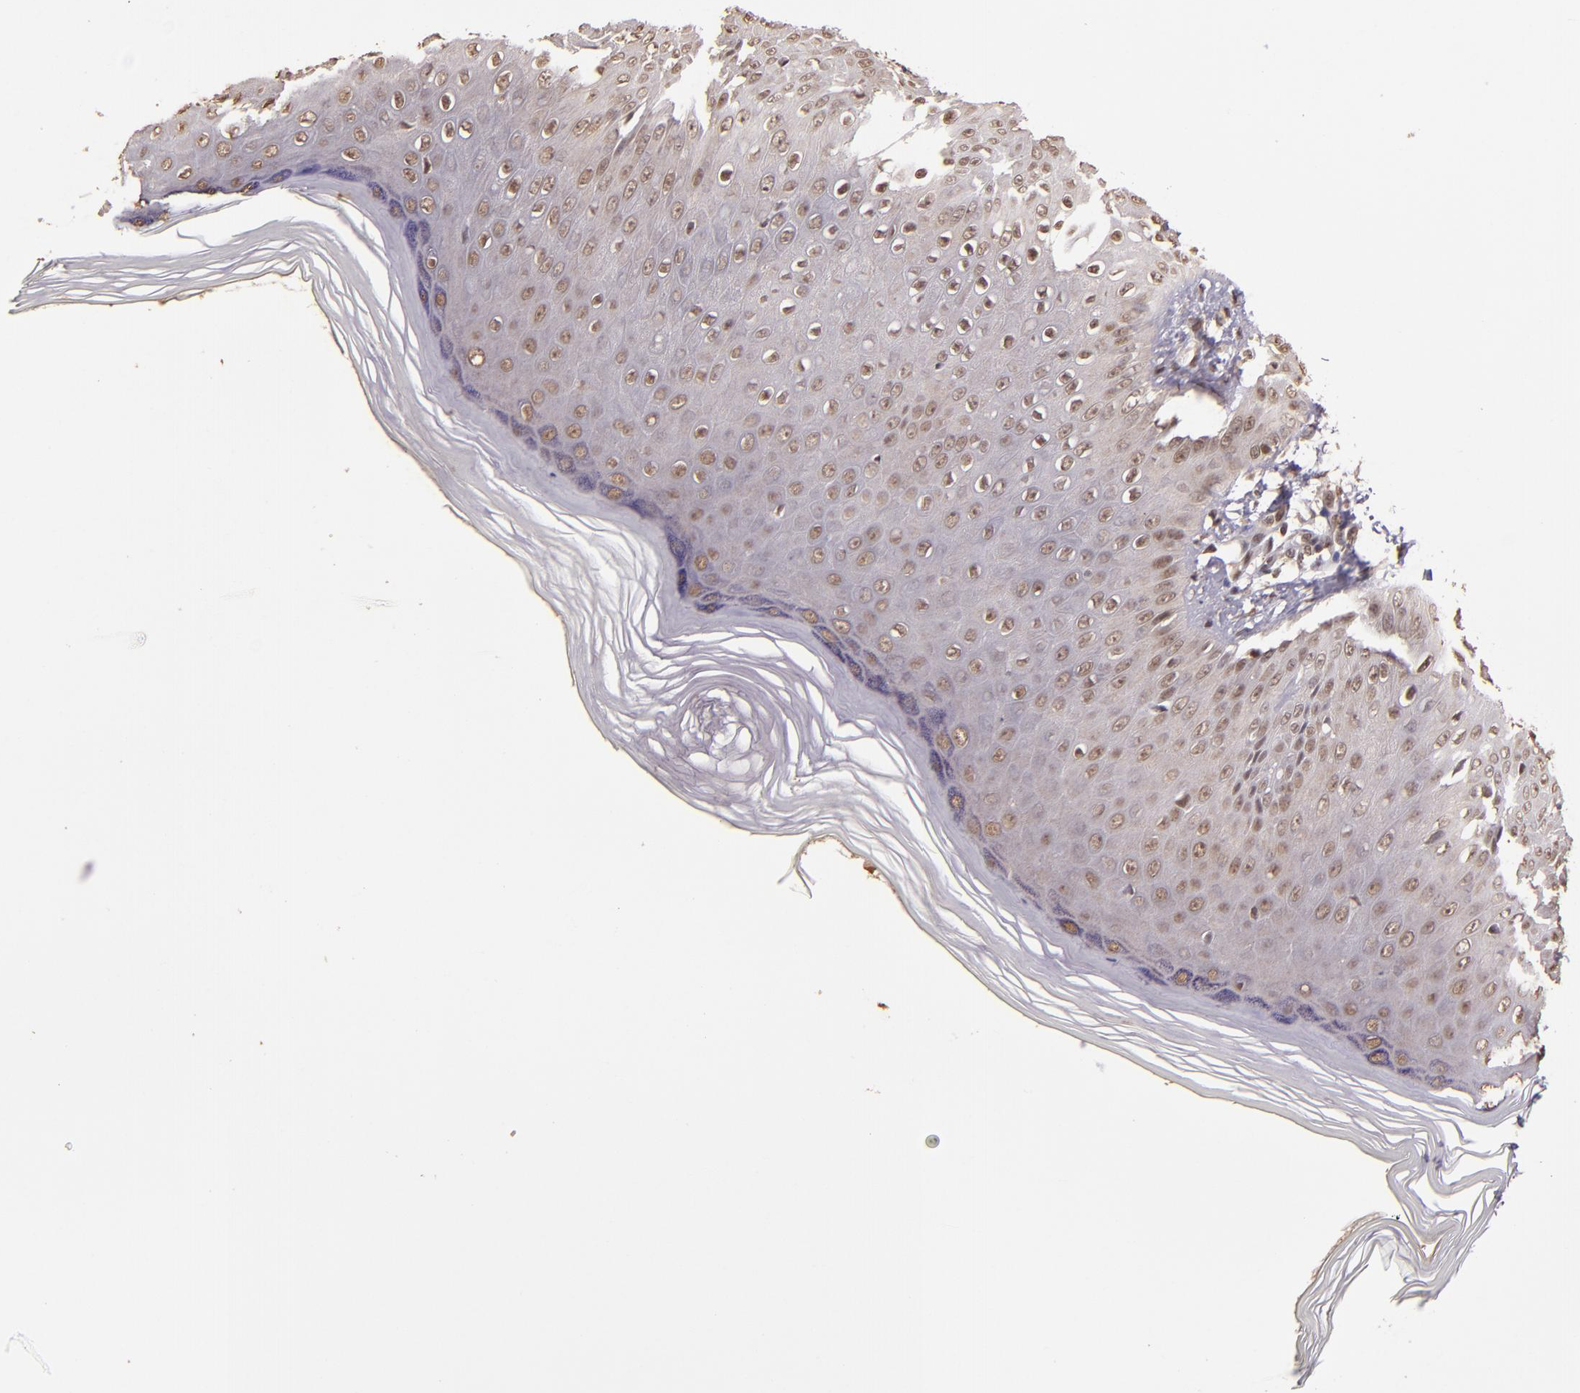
{"staining": {"intensity": "weak", "quantity": ">75%", "location": "cytoplasmic/membranous,nuclear"}, "tissue": "skin", "cell_type": "Epidermal cells", "image_type": "normal", "snomed": [{"axis": "morphology", "description": "Normal tissue, NOS"}, {"axis": "morphology", "description": "Inflammation, NOS"}, {"axis": "topography", "description": "Soft tissue"}, {"axis": "topography", "description": "Anal"}], "caption": "Immunohistochemistry (IHC) of normal human skin displays low levels of weak cytoplasmic/membranous,nuclear expression in about >75% of epidermal cells.", "gene": "CUL1", "patient": {"sex": "female", "age": 15}}